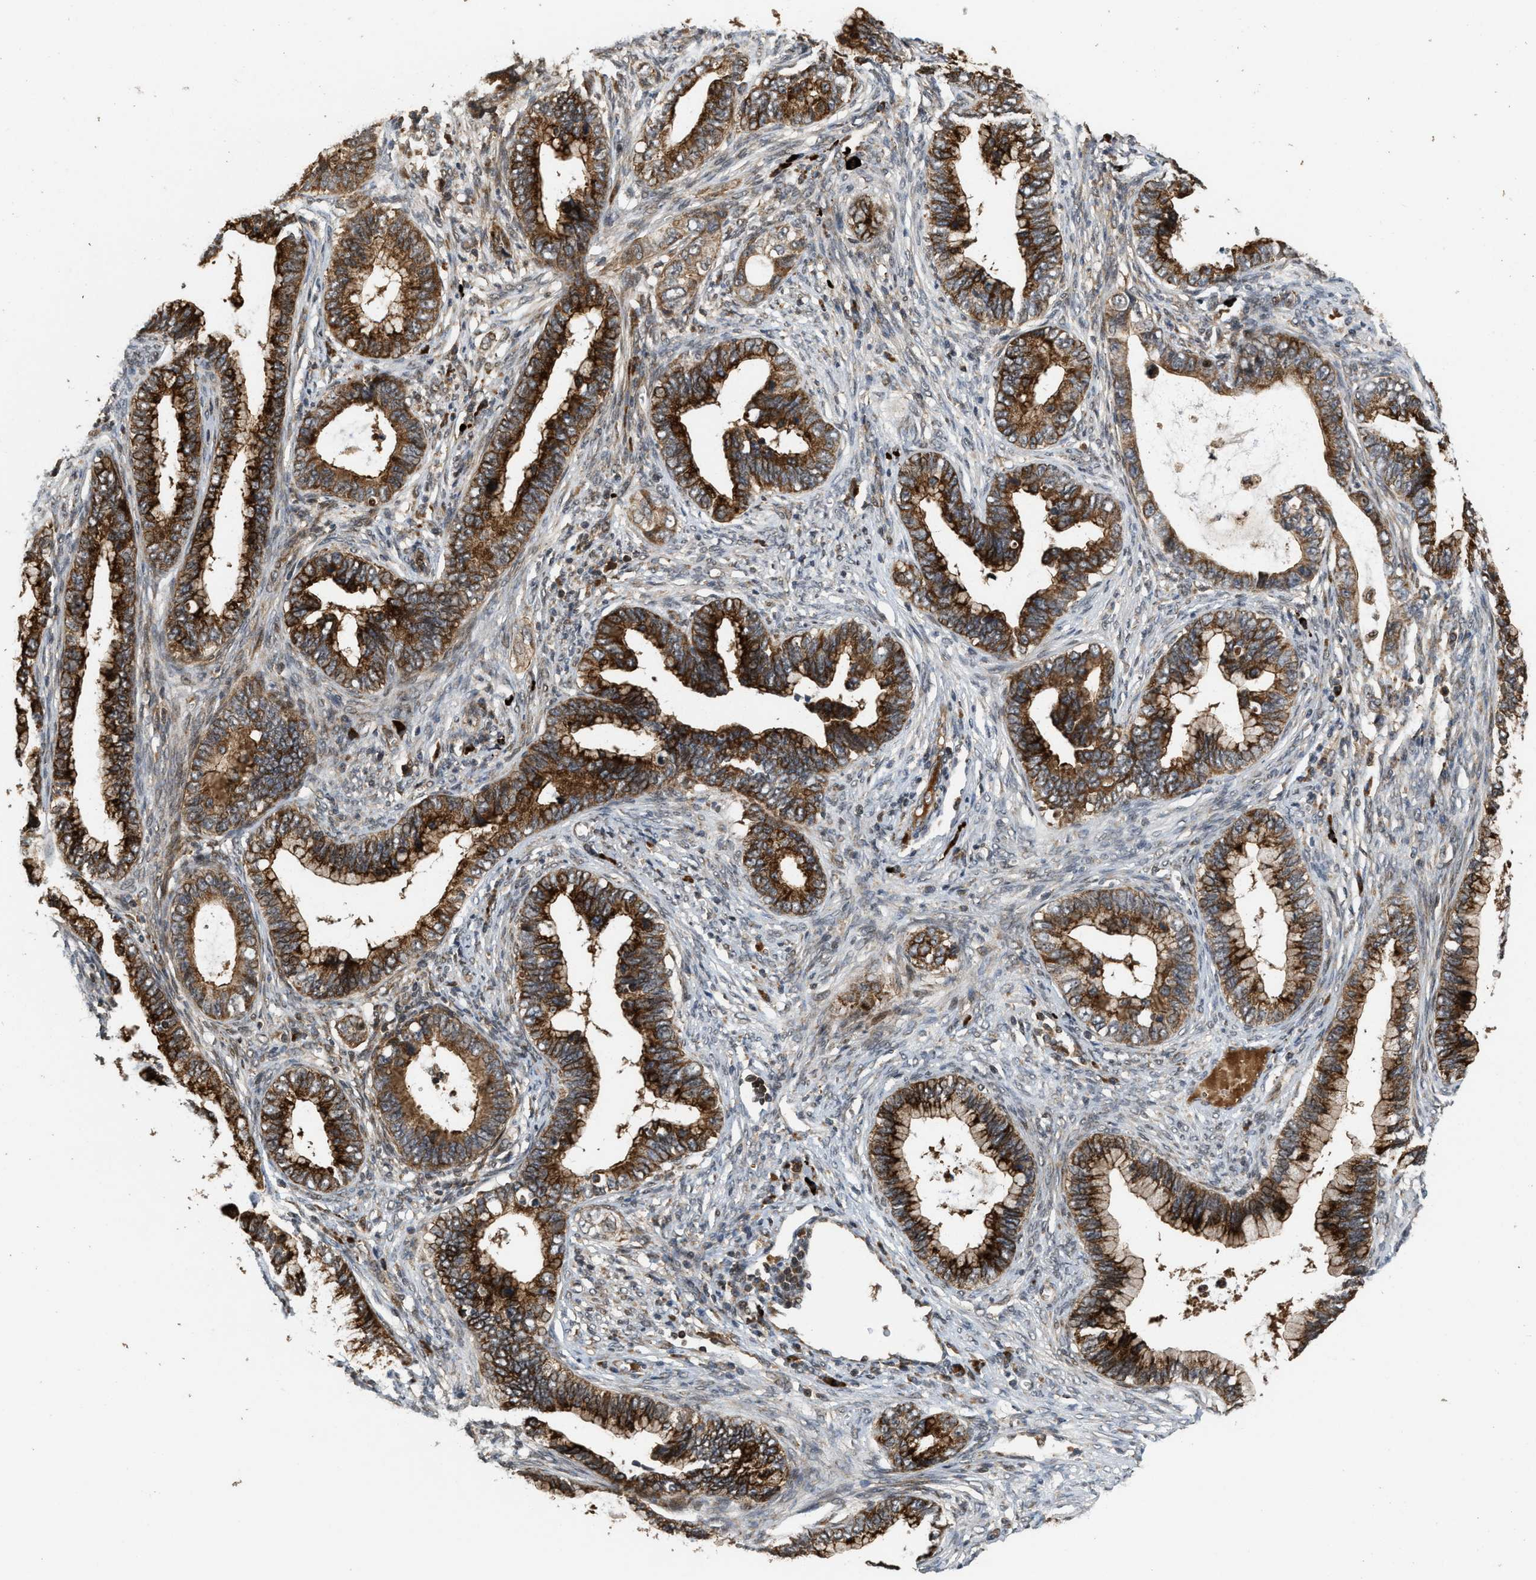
{"staining": {"intensity": "strong", "quantity": ">75%", "location": "cytoplasmic/membranous"}, "tissue": "cervical cancer", "cell_type": "Tumor cells", "image_type": "cancer", "snomed": [{"axis": "morphology", "description": "Adenocarcinoma, NOS"}, {"axis": "topography", "description": "Cervix"}], "caption": "Human adenocarcinoma (cervical) stained for a protein (brown) exhibits strong cytoplasmic/membranous positive staining in about >75% of tumor cells.", "gene": "ELP2", "patient": {"sex": "female", "age": 44}}